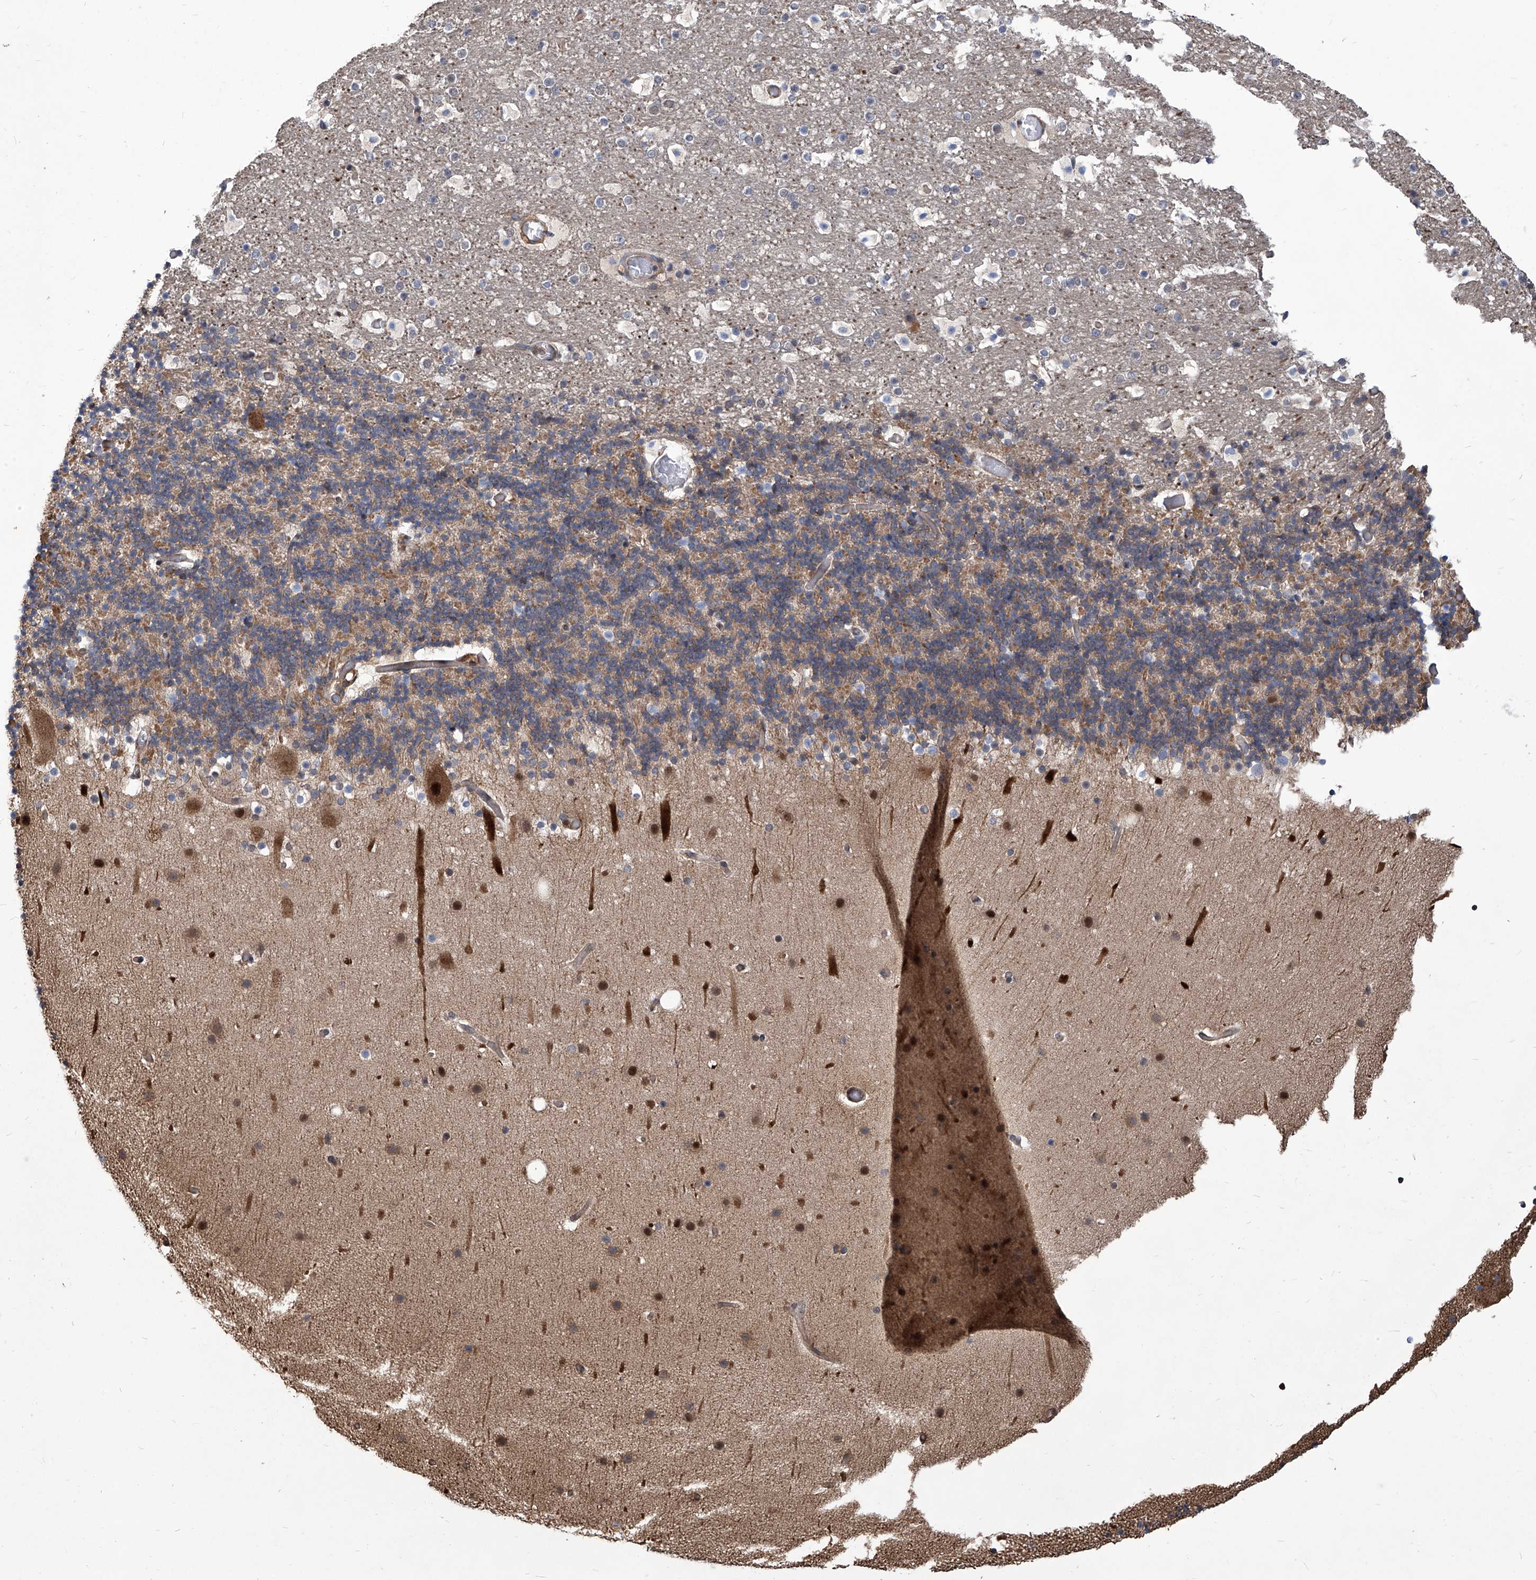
{"staining": {"intensity": "moderate", "quantity": "25%-75%", "location": "cytoplasmic/membranous"}, "tissue": "cerebellum", "cell_type": "Cells in granular layer", "image_type": "normal", "snomed": [{"axis": "morphology", "description": "Normal tissue, NOS"}, {"axis": "topography", "description": "Cerebellum"}], "caption": "There is medium levels of moderate cytoplasmic/membranous expression in cells in granular layer of normal cerebellum, as demonstrated by immunohistochemical staining (brown color).", "gene": "PSMB1", "patient": {"sex": "male", "age": 57}}